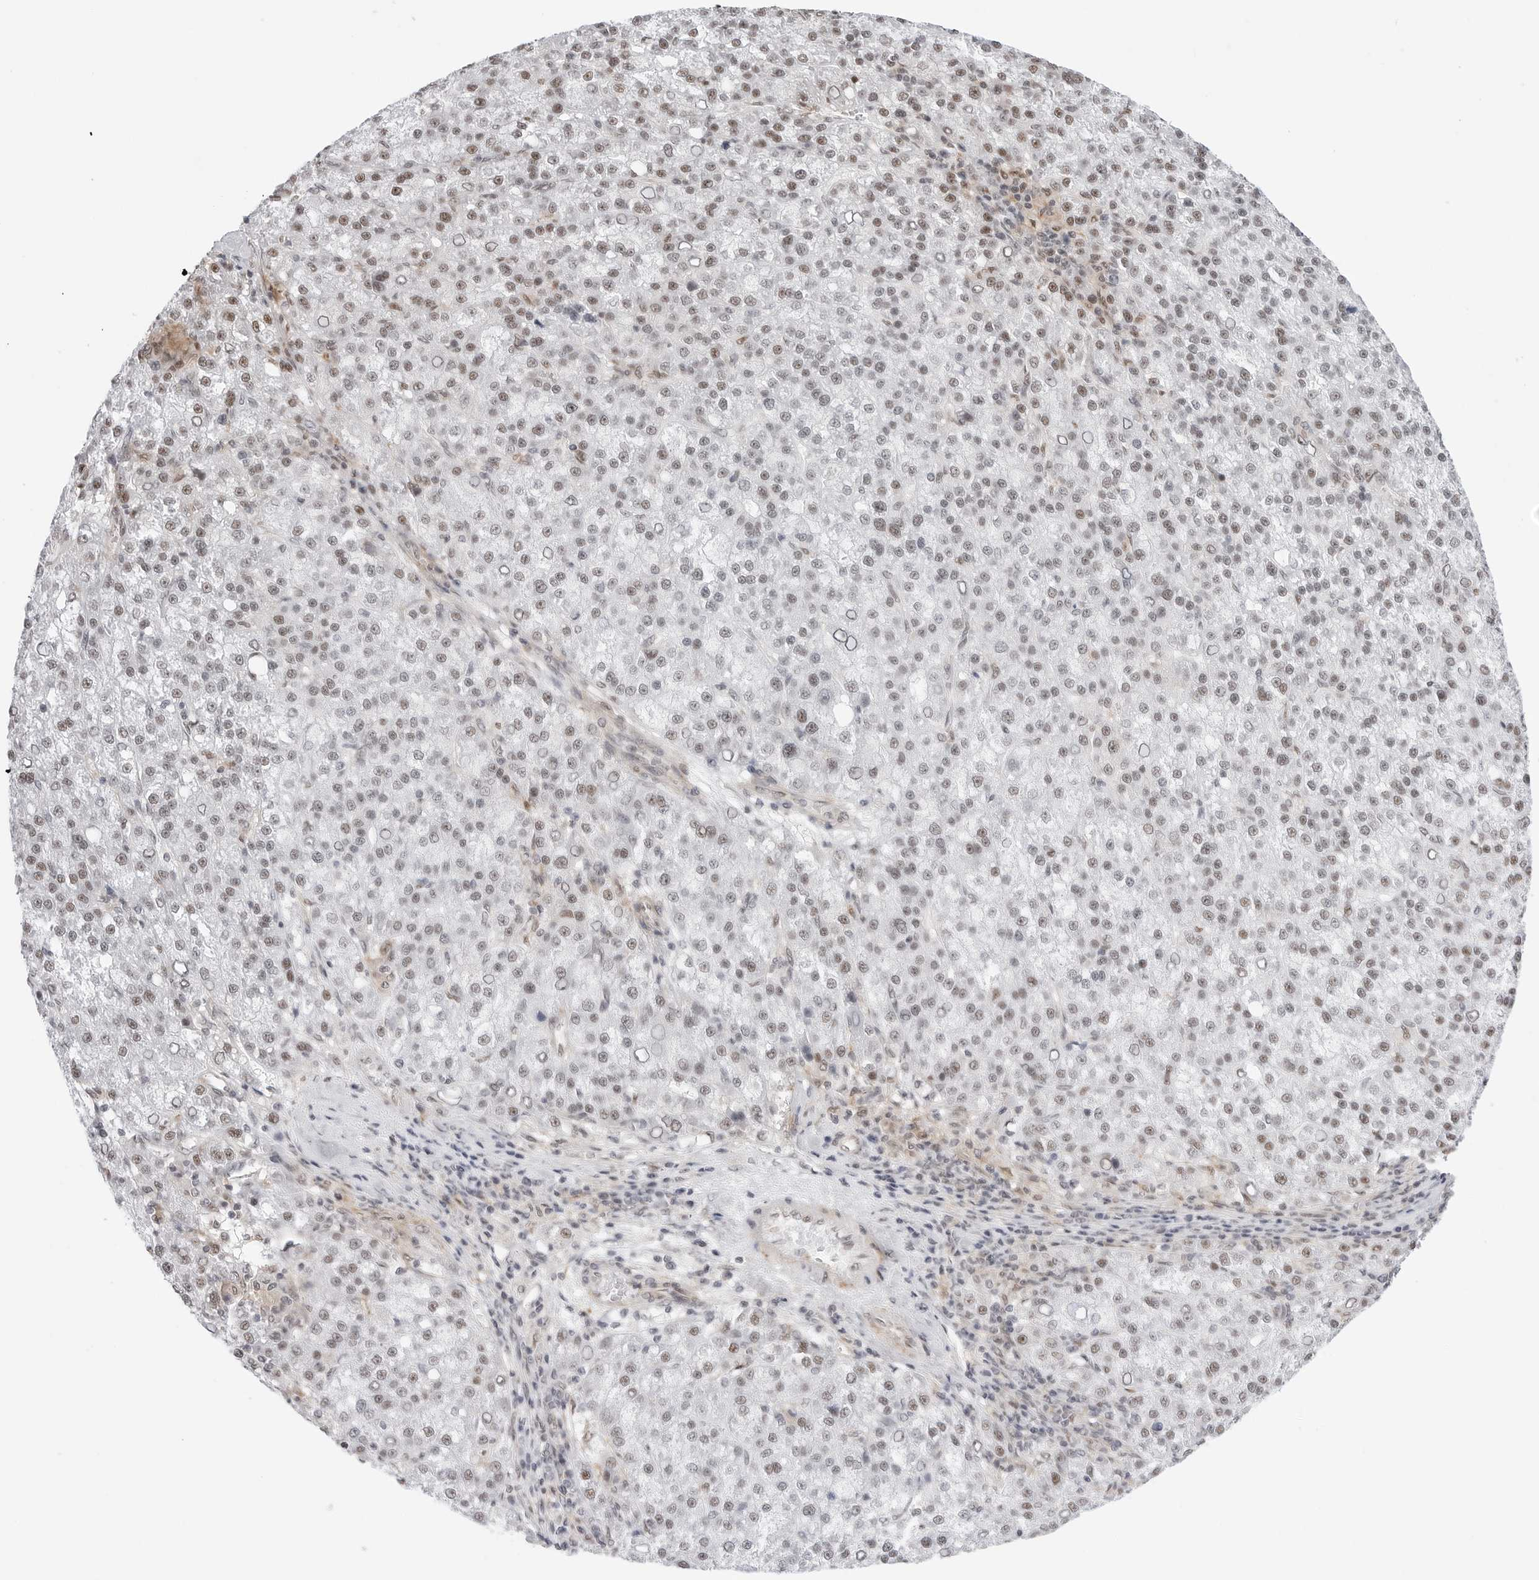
{"staining": {"intensity": "weak", "quantity": "25%-75%", "location": "nuclear"}, "tissue": "liver cancer", "cell_type": "Tumor cells", "image_type": "cancer", "snomed": [{"axis": "morphology", "description": "Carcinoma, Hepatocellular, NOS"}, {"axis": "topography", "description": "Liver"}], "caption": "A brown stain shows weak nuclear staining of a protein in liver cancer (hepatocellular carcinoma) tumor cells. (Stains: DAB in brown, nuclei in blue, Microscopy: brightfield microscopy at high magnification).", "gene": "C1orf162", "patient": {"sex": "female", "age": 58}}